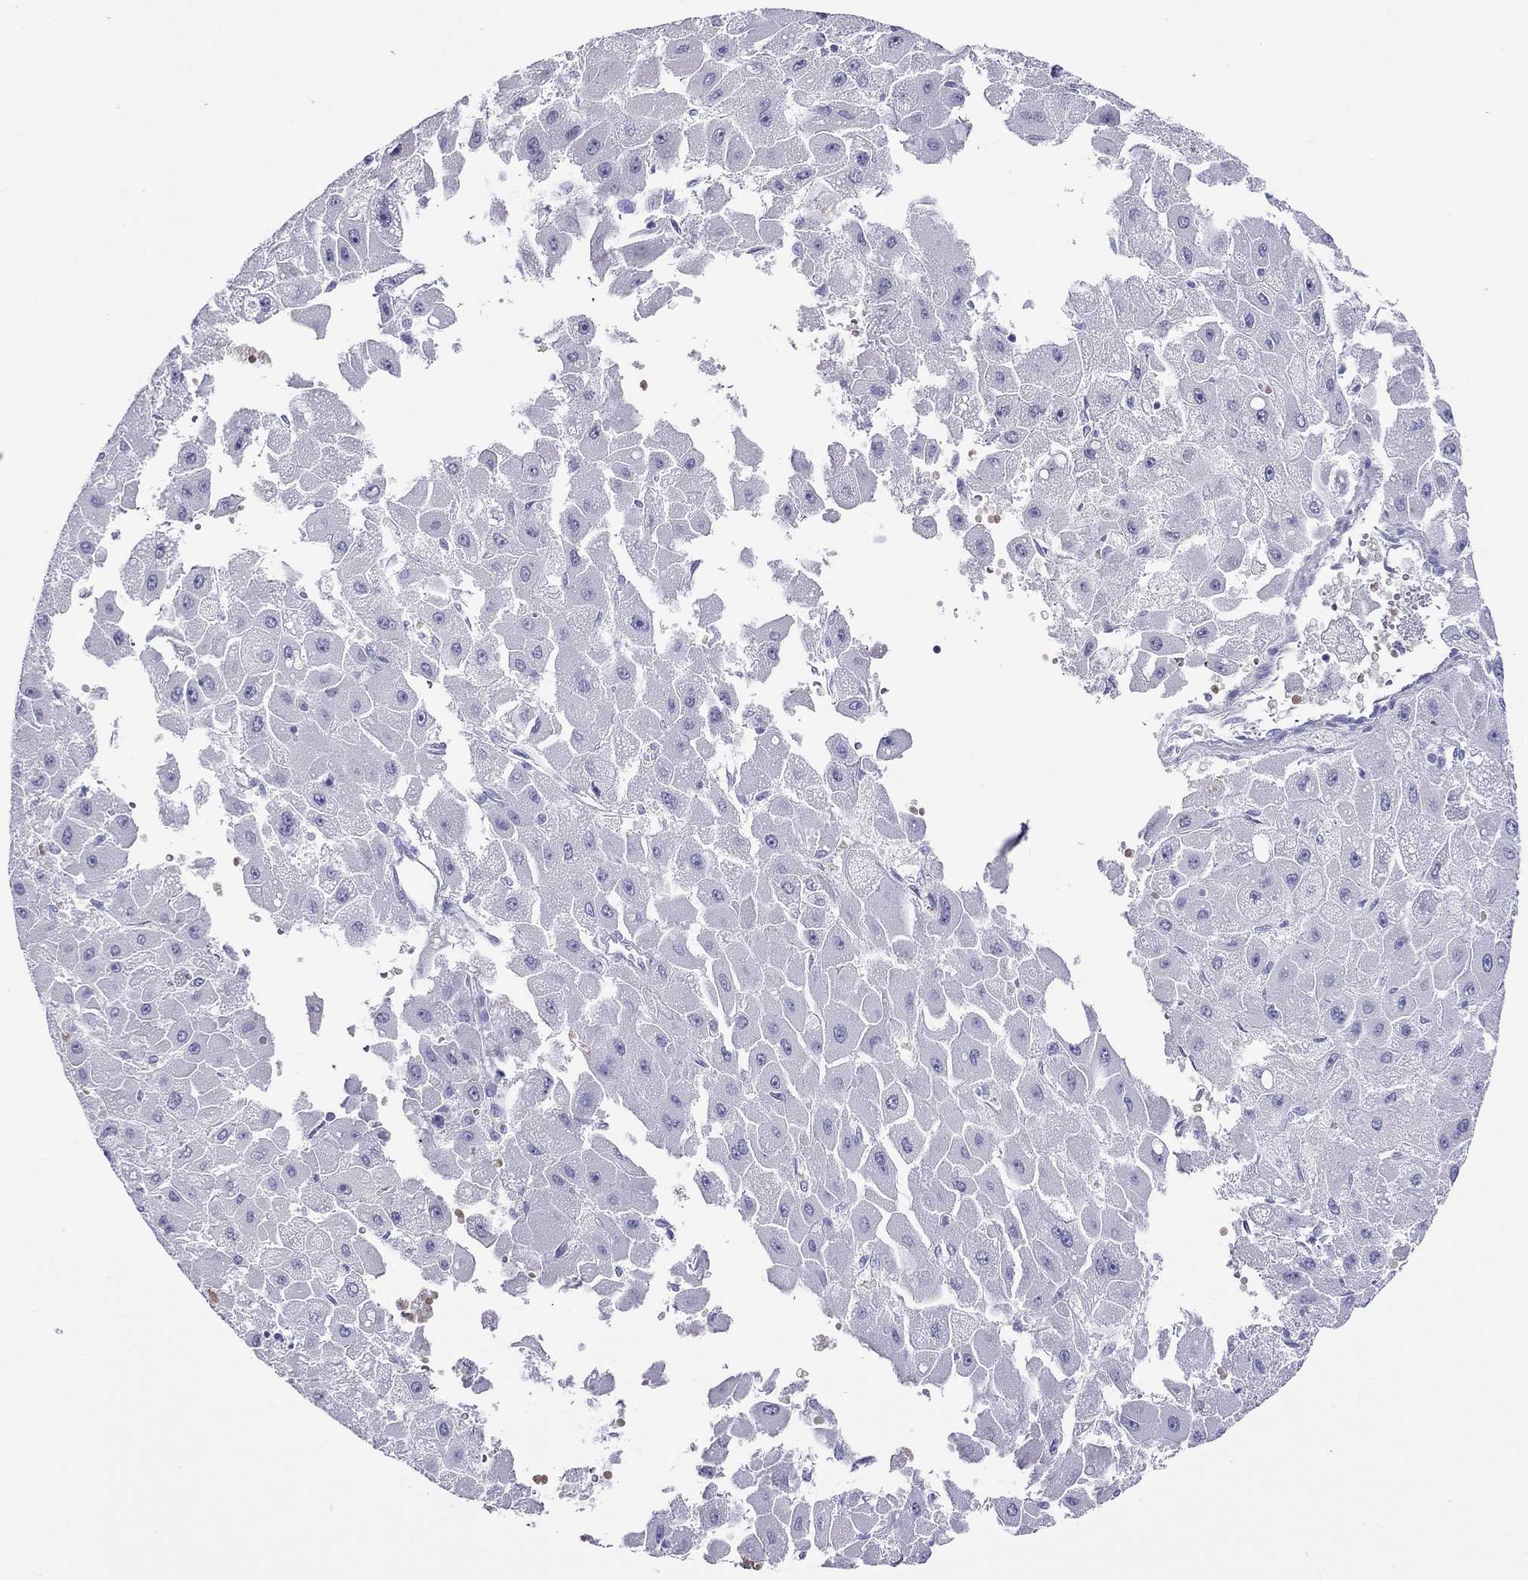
{"staining": {"intensity": "negative", "quantity": "none", "location": "none"}, "tissue": "liver cancer", "cell_type": "Tumor cells", "image_type": "cancer", "snomed": [{"axis": "morphology", "description": "Carcinoma, Hepatocellular, NOS"}, {"axis": "topography", "description": "Liver"}], "caption": "Protein analysis of liver cancer (hepatocellular carcinoma) exhibits no significant positivity in tumor cells.", "gene": "PTPRN", "patient": {"sex": "female", "age": 25}}